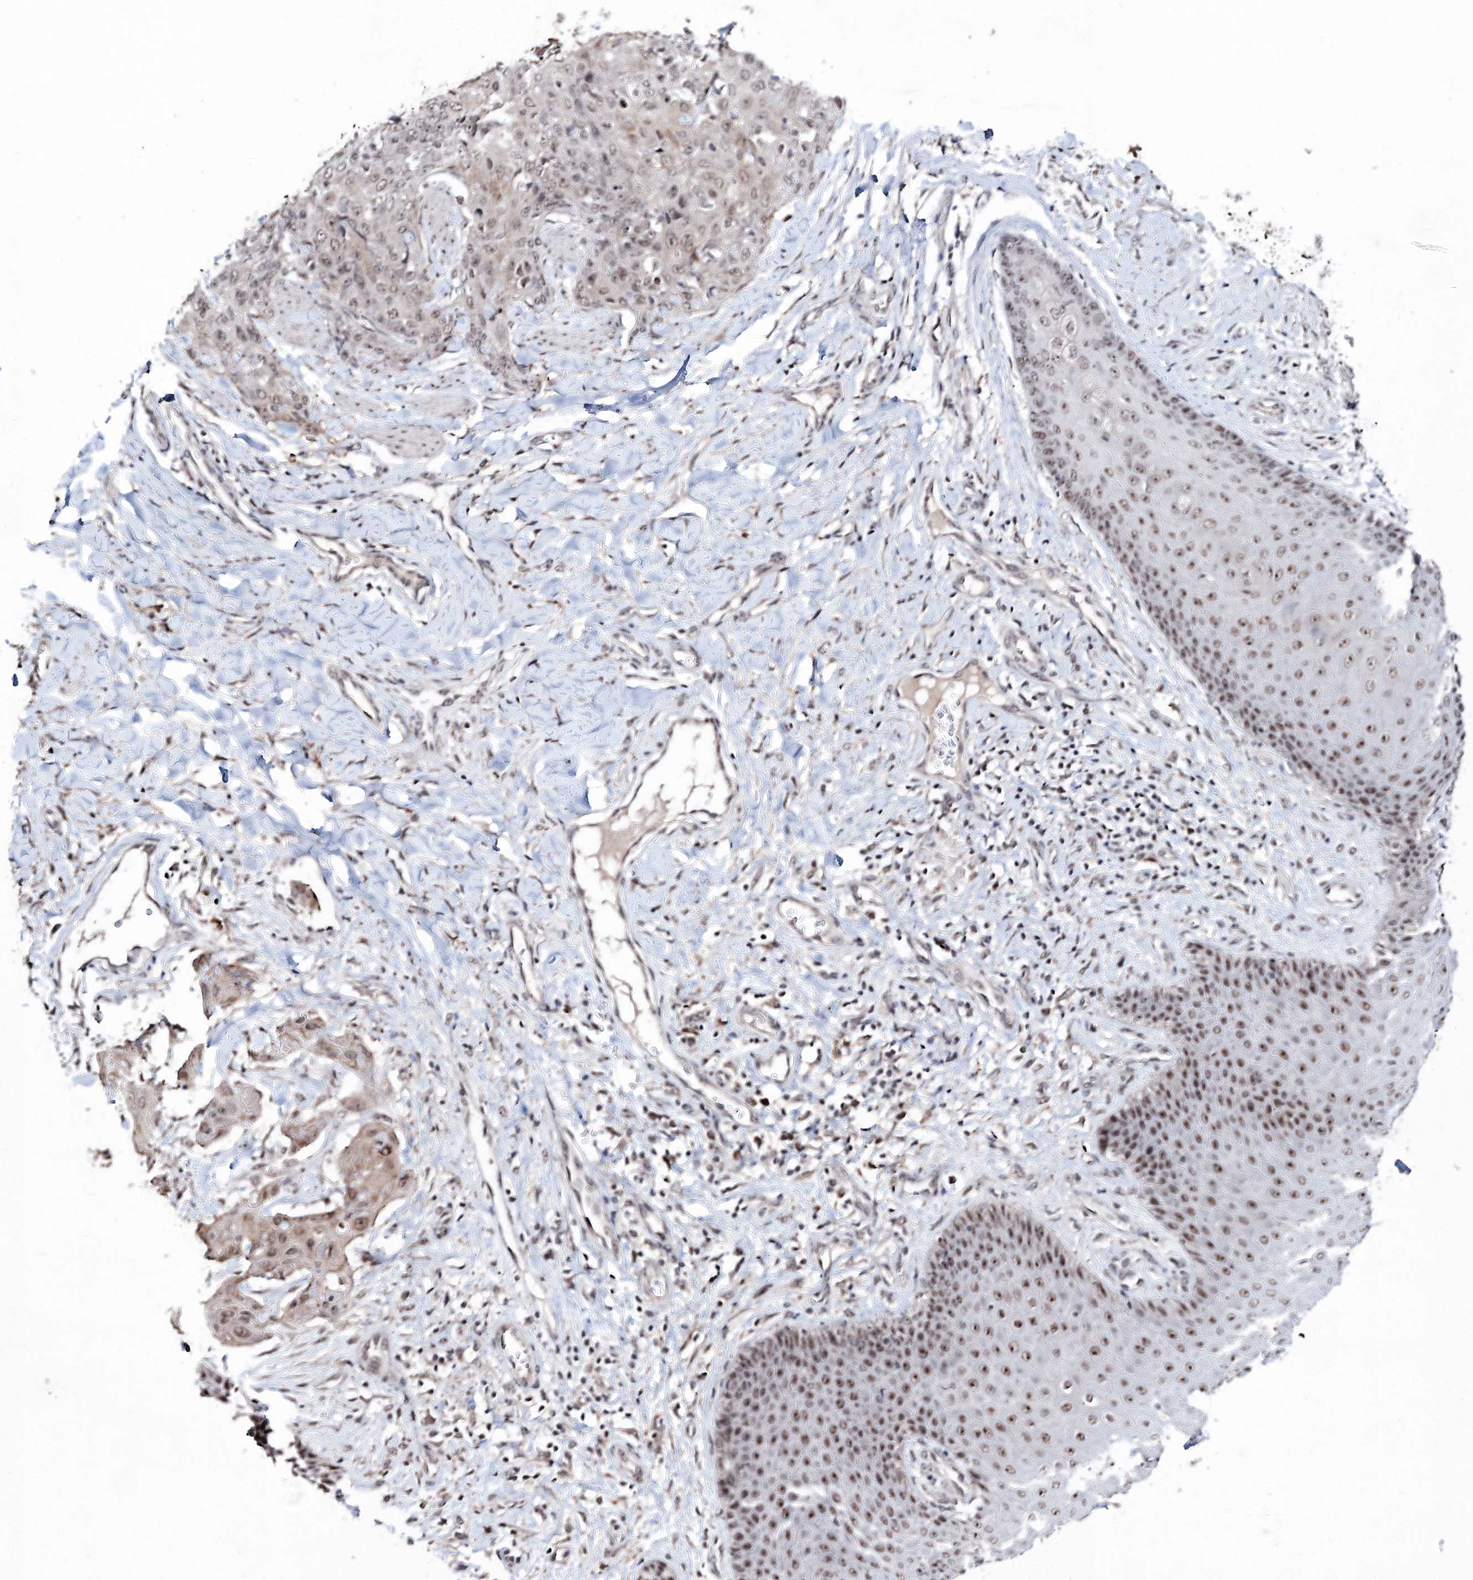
{"staining": {"intensity": "weak", "quantity": ">75%", "location": "nuclear"}, "tissue": "skin cancer", "cell_type": "Tumor cells", "image_type": "cancer", "snomed": [{"axis": "morphology", "description": "Squamous cell carcinoma, NOS"}, {"axis": "topography", "description": "Skin"}, {"axis": "topography", "description": "Vulva"}], "caption": "There is low levels of weak nuclear expression in tumor cells of skin cancer (squamous cell carcinoma), as demonstrated by immunohistochemical staining (brown color).", "gene": "VGLL4", "patient": {"sex": "female", "age": 85}}